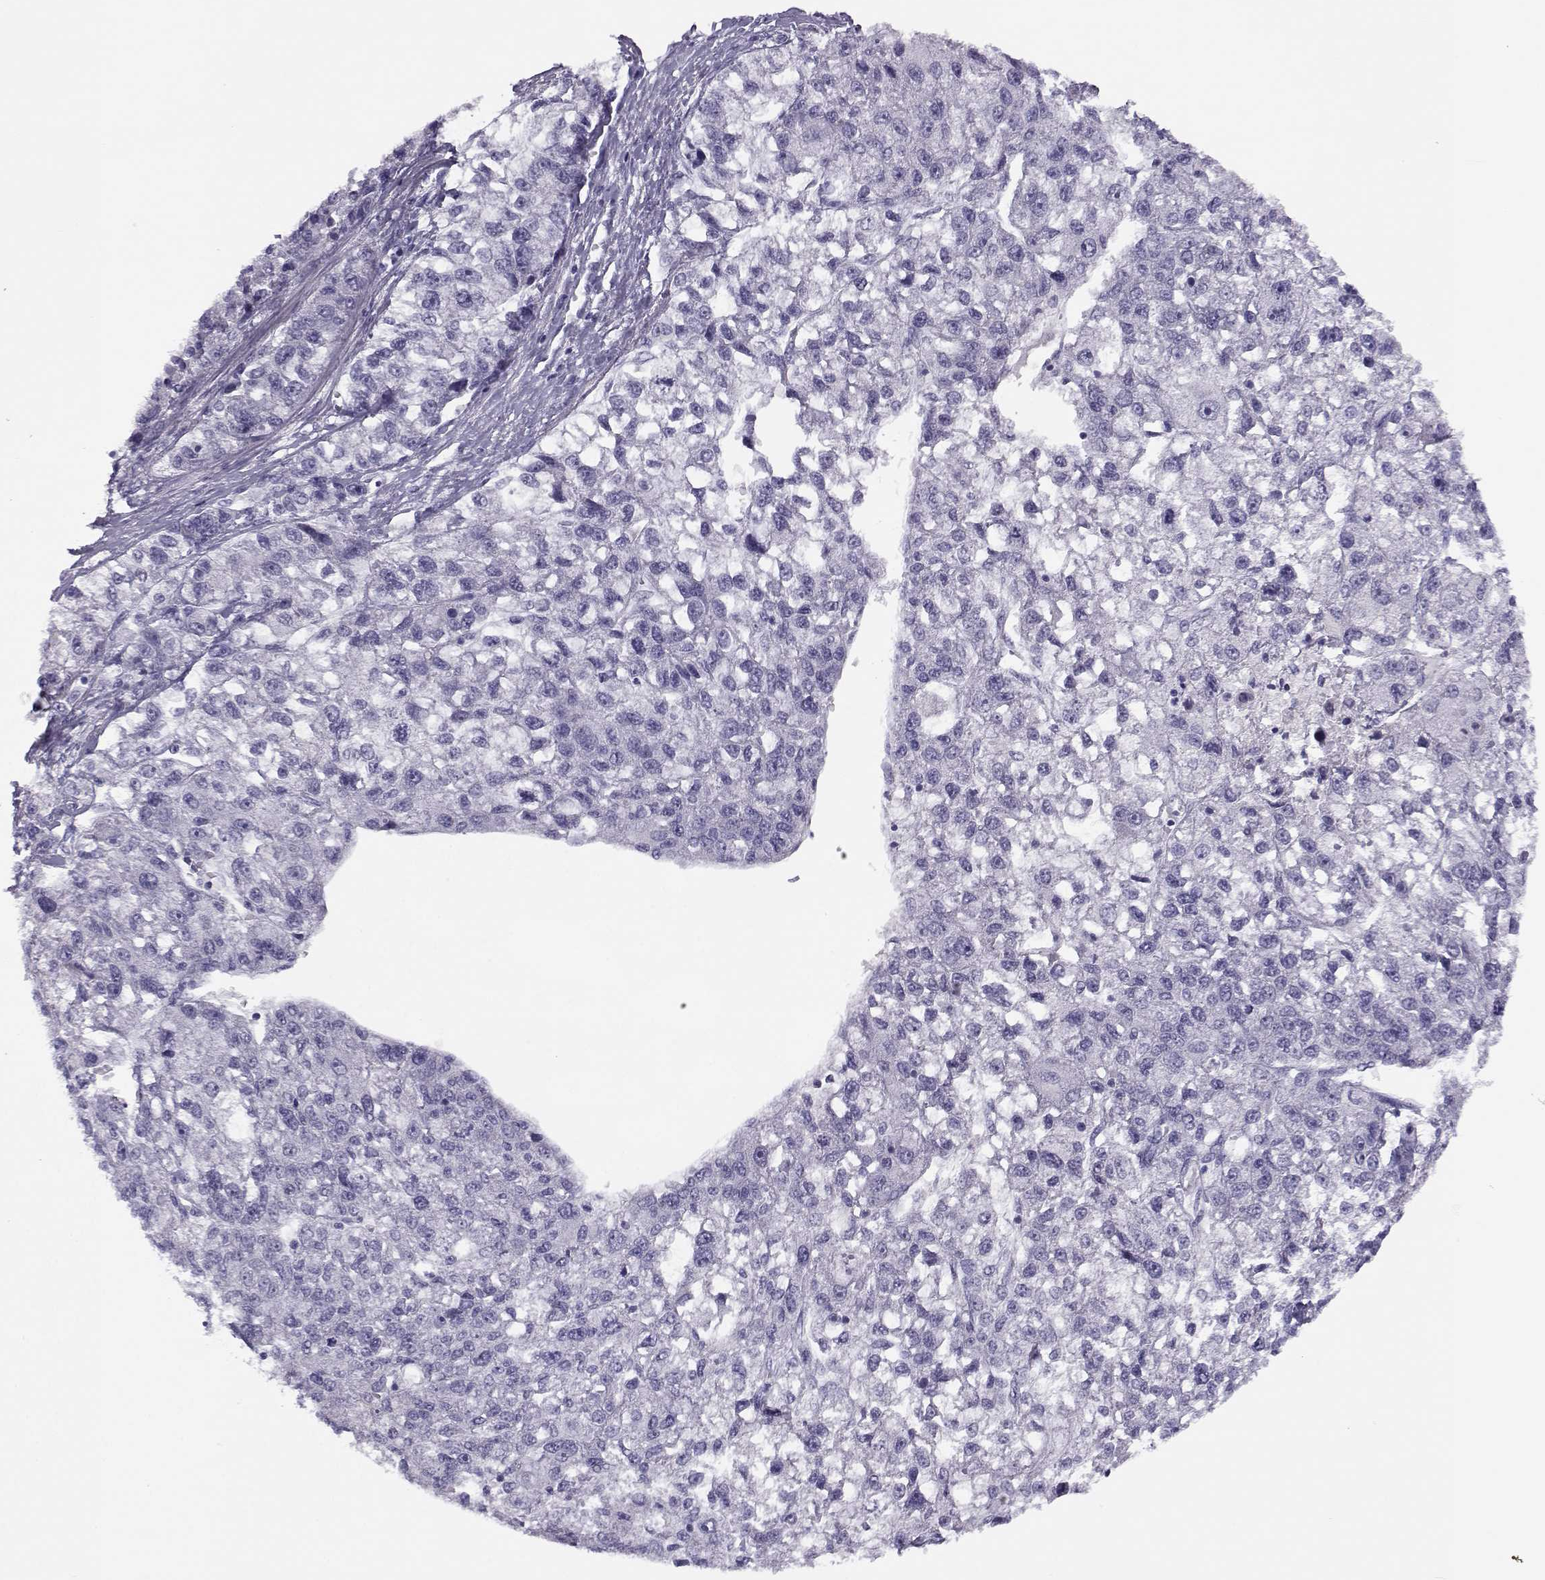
{"staining": {"intensity": "negative", "quantity": "none", "location": "none"}, "tissue": "liver cancer", "cell_type": "Tumor cells", "image_type": "cancer", "snomed": [{"axis": "morphology", "description": "Carcinoma, Hepatocellular, NOS"}, {"axis": "topography", "description": "Liver"}], "caption": "Immunohistochemical staining of human liver cancer (hepatocellular carcinoma) demonstrates no significant expression in tumor cells. The staining was performed using DAB to visualize the protein expression in brown, while the nuclei were stained in blue with hematoxylin (Magnification: 20x).", "gene": "CFAP77", "patient": {"sex": "male", "age": 56}}